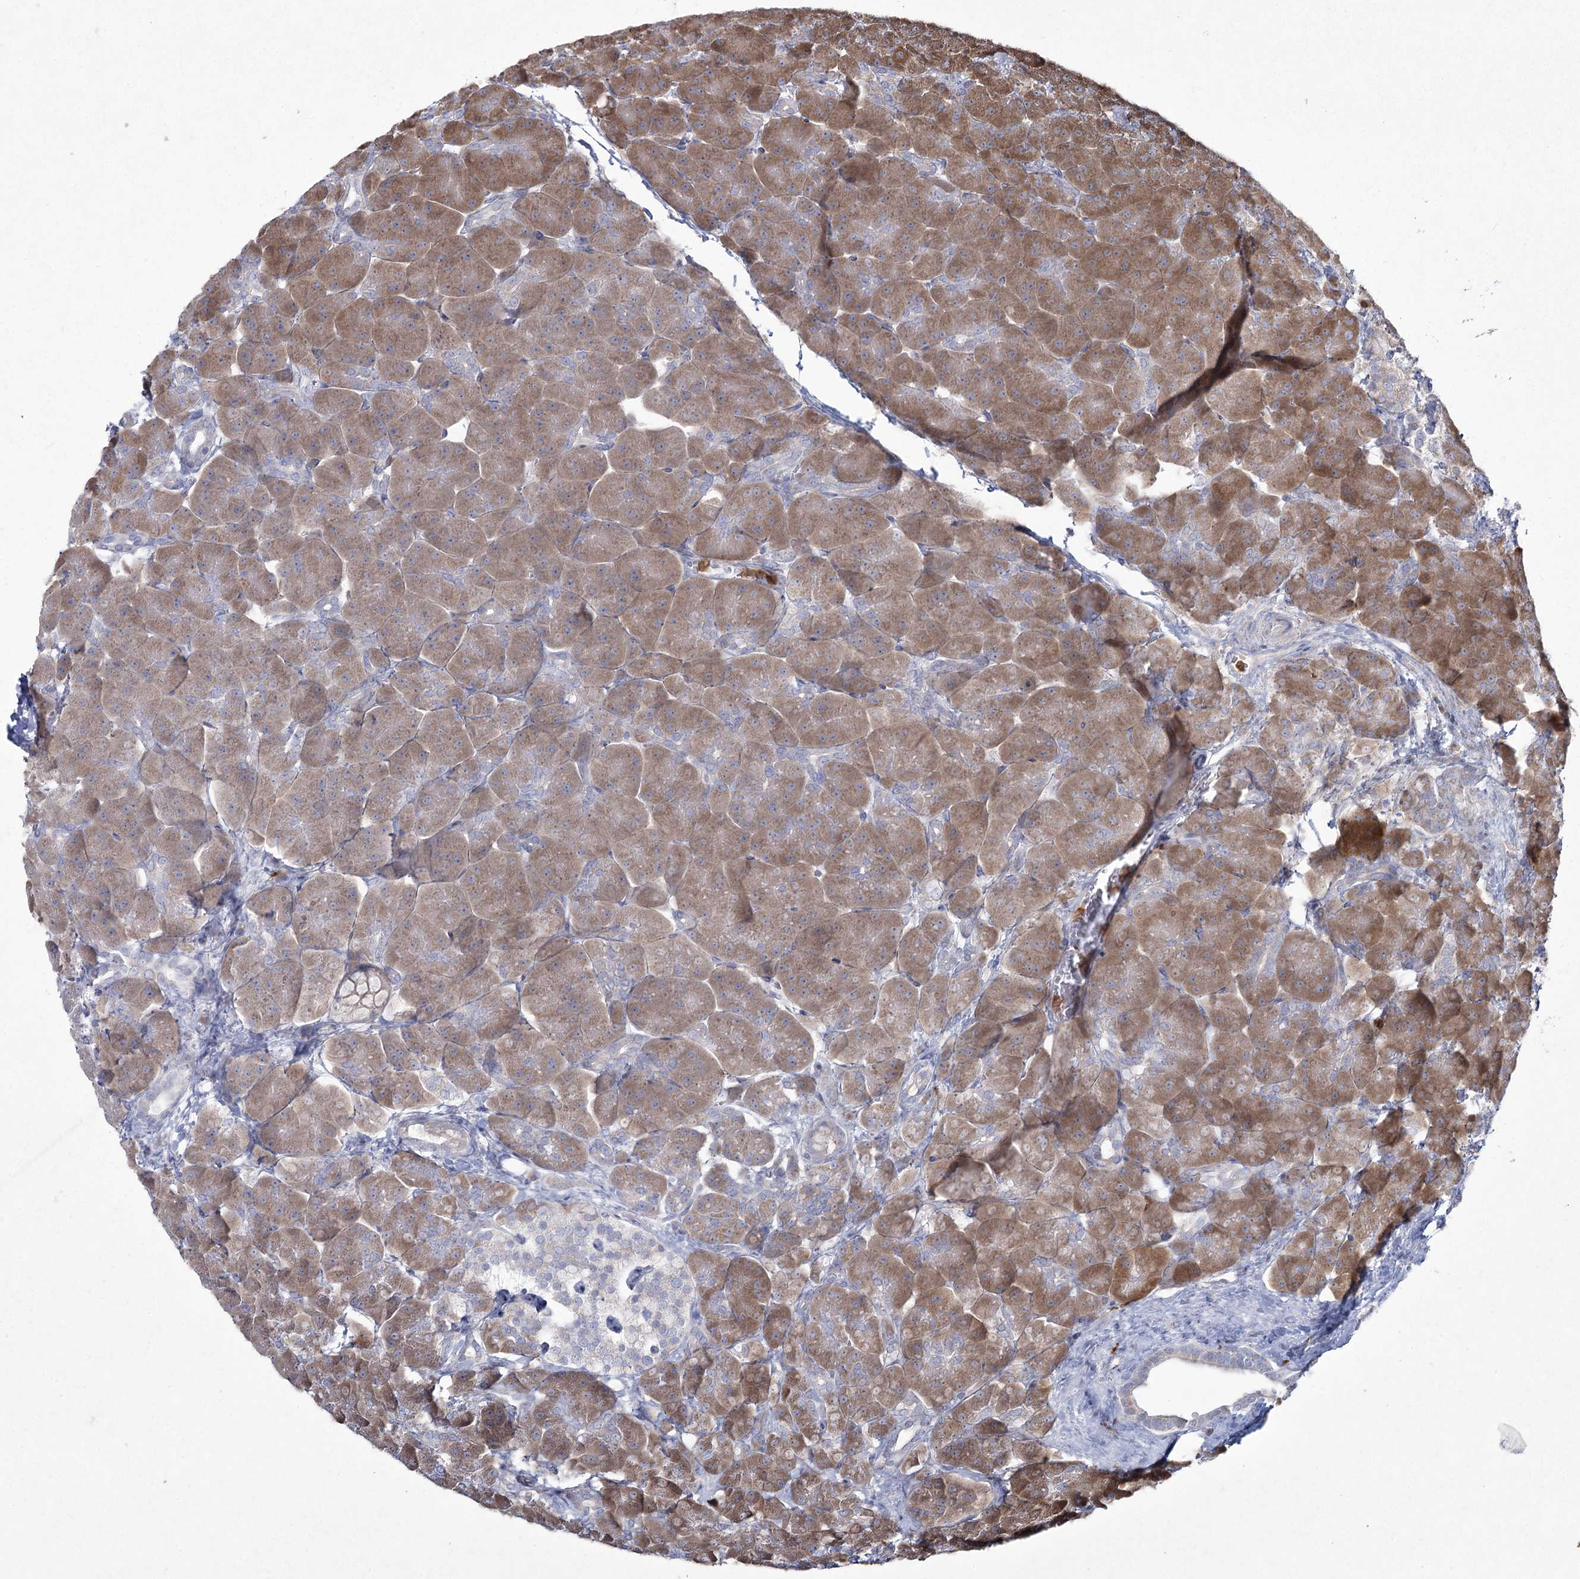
{"staining": {"intensity": "moderate", "quantity": ">75%", "location": "cytoplasmic/membranous"}, "tissue": "pancreas", "cell_type": "Exocrine glandular cells", "image_type": "normal", "snomed": [{"axis": "morphology", "description": "Normal tissue, NOS"}, {"axis": "topography", "description": "Pancreas"}], "caption": "IHC (DAB (3,3'-diaminobenzidine)) staining of normal human pancreas exhibits moderate cytoplasmic/membranous protein staining in about >75% of exocrine glandular cells.", "gene": "NIPAL4", "patient": {"sex": "male", "age": 66}}